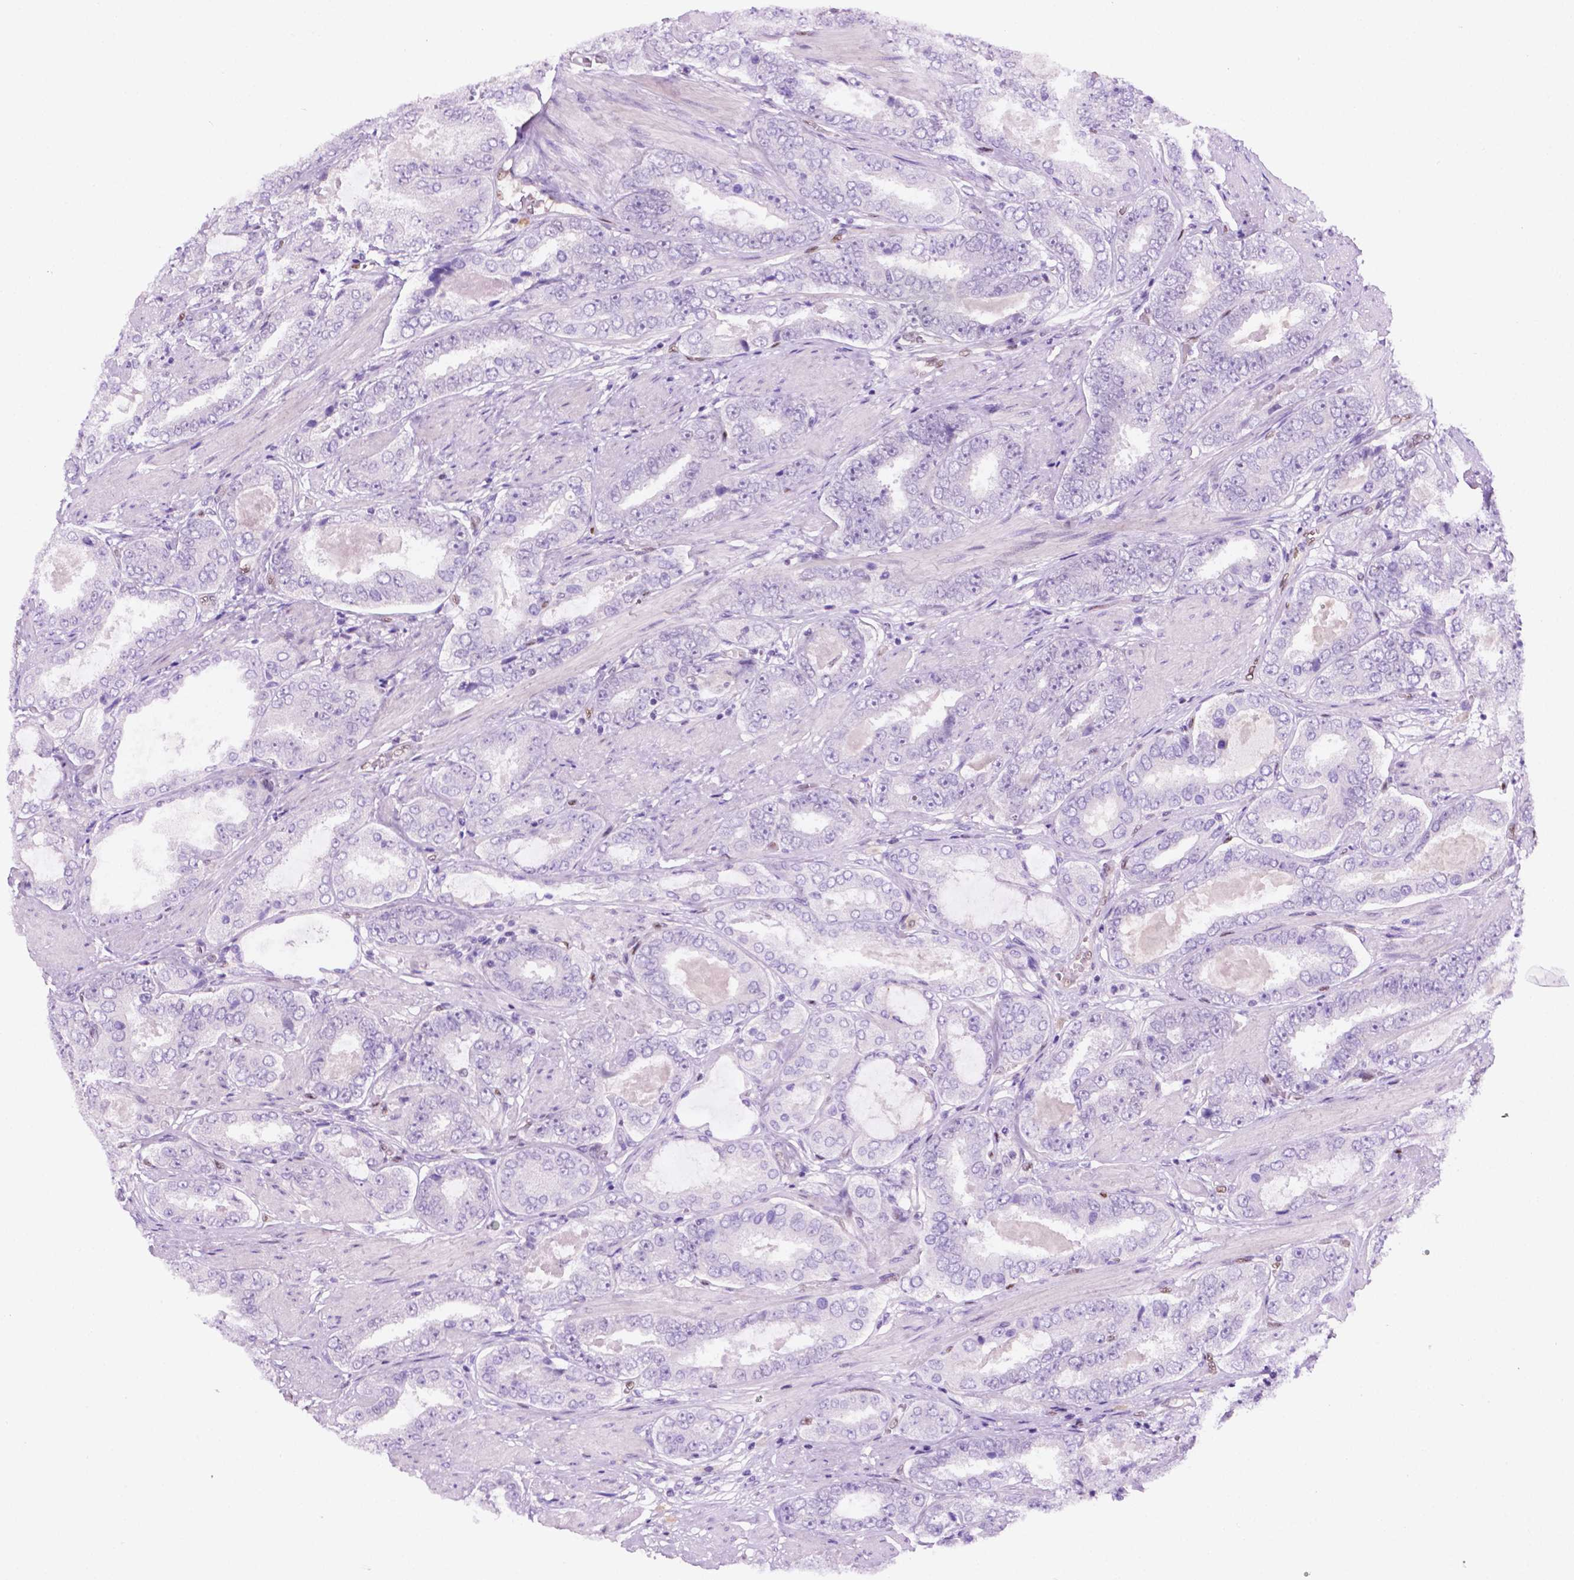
{"staining": {"intensity": "negative", "quantity": "none", "location": "none"}, "tissue": "prostate cancer", "cell_type": "Tumor cells", "image_type": "cancer", "snomed": [{"axis": "morphology", "description": "Adenocarcinoma, High grade"}, {"axis": "topography", "description": "Prostate"}], "caption": "An image of high-grade adenocarcinoma (prostate) stained for a protein shows no brown staining in tumor cells.", "gene": "ERF", "patient": {"sex": "male", "age": 63}}